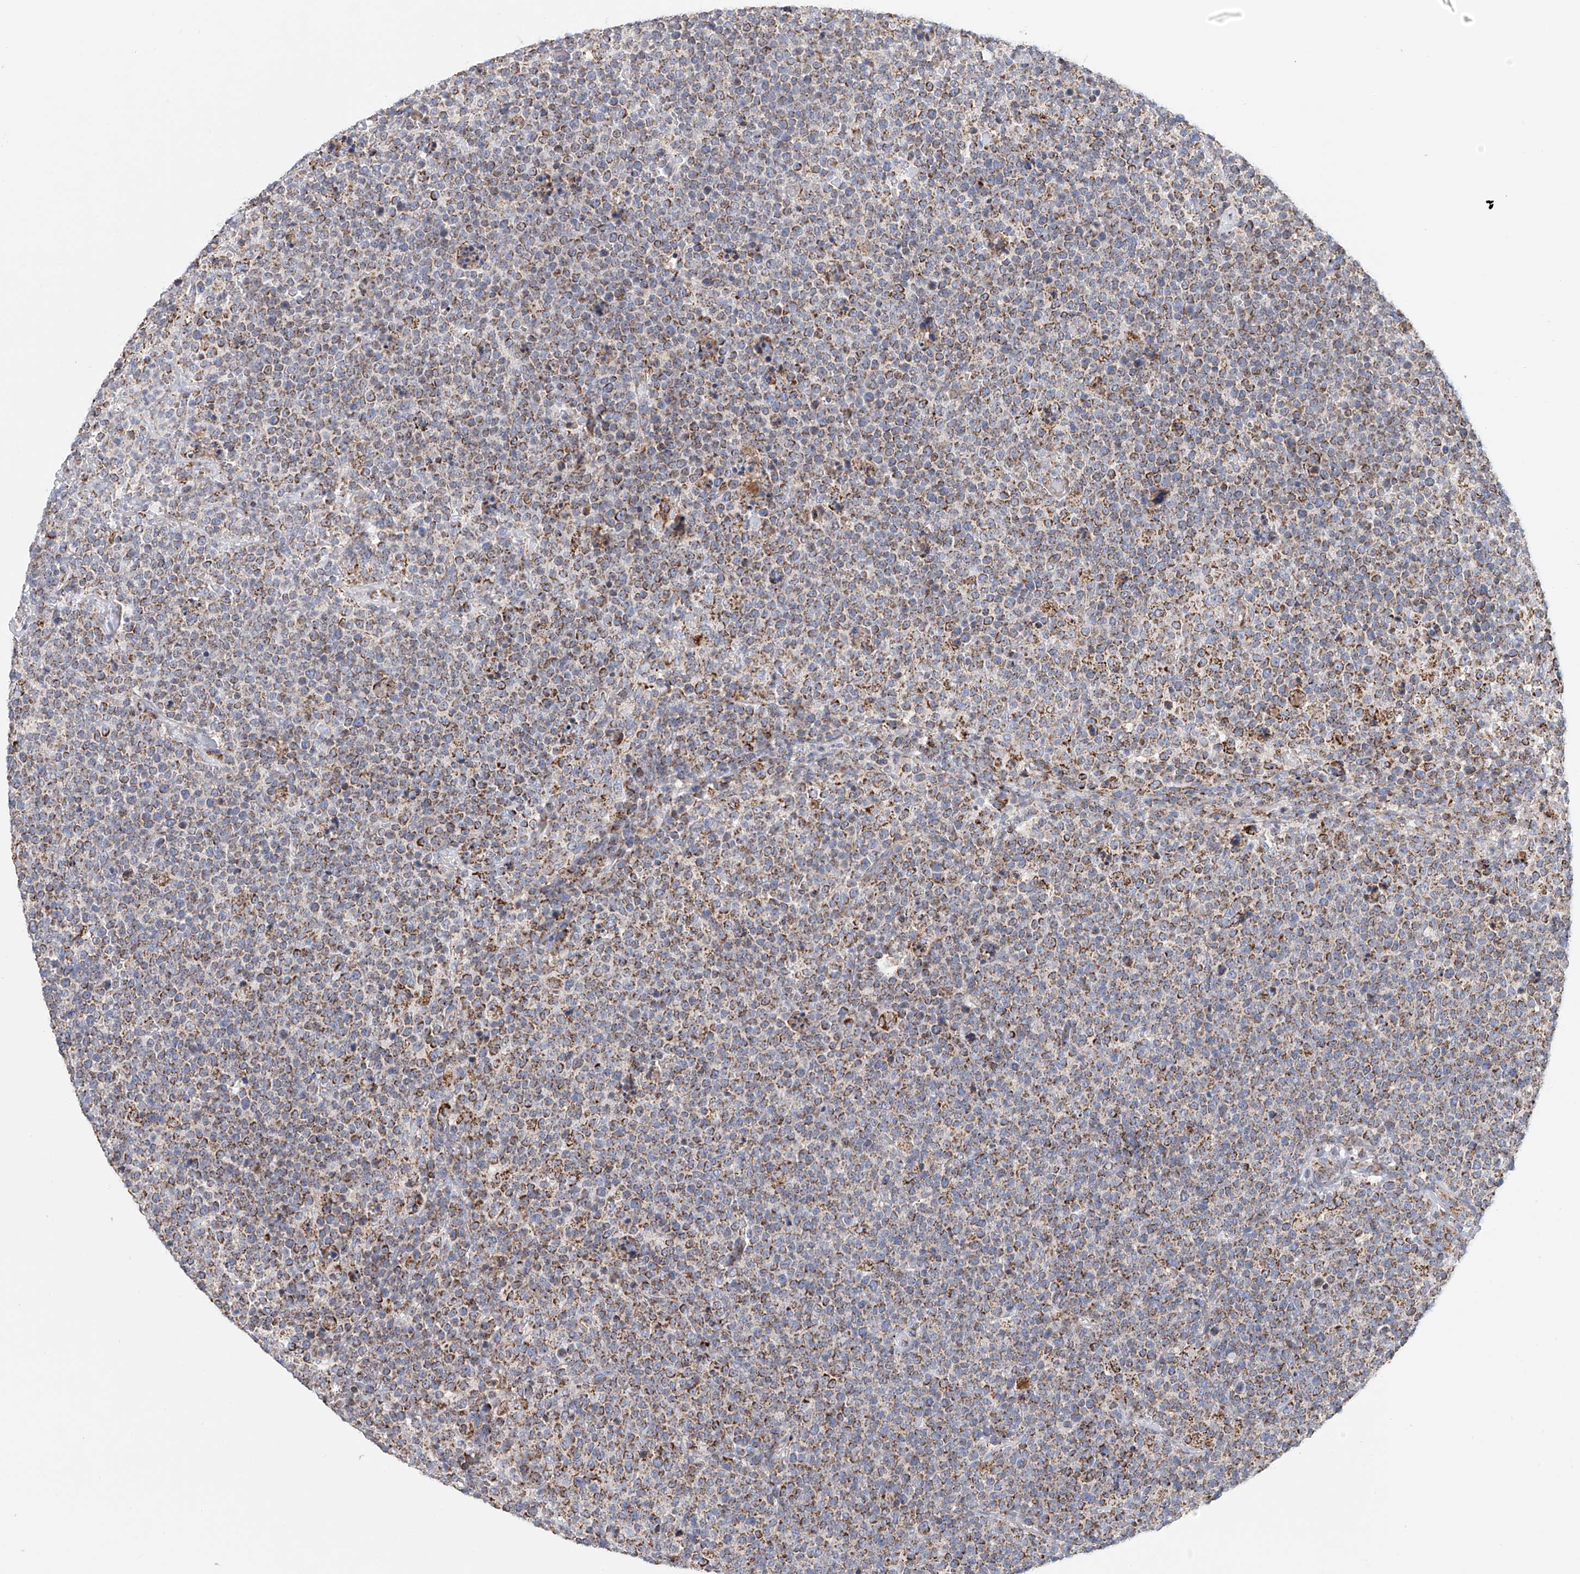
{"staining": {"intensity": "moderate", "quantity": "25%-75%", "location": "cytoplasmic/membranous"}, "tissue": "lymphoma", "cell_type": "Tumor cells", "image_type": "cancer", "snomed": [{"axis": "morphology", "description": "Malignant lymphoma, non-Hodgkin's type, High grade"}, {"axis": "topography", "description": "Lymph node"}], "caption": "High-power microscopy captured an immunohistochemistry (IHC) photomicrograph of lymphoma, revealing moderate cytoplasmic/membranous staining in about 25%-75% of tumor cells.", "gene": "MCL1", "patient": {"sex": "male", "age": 61}}